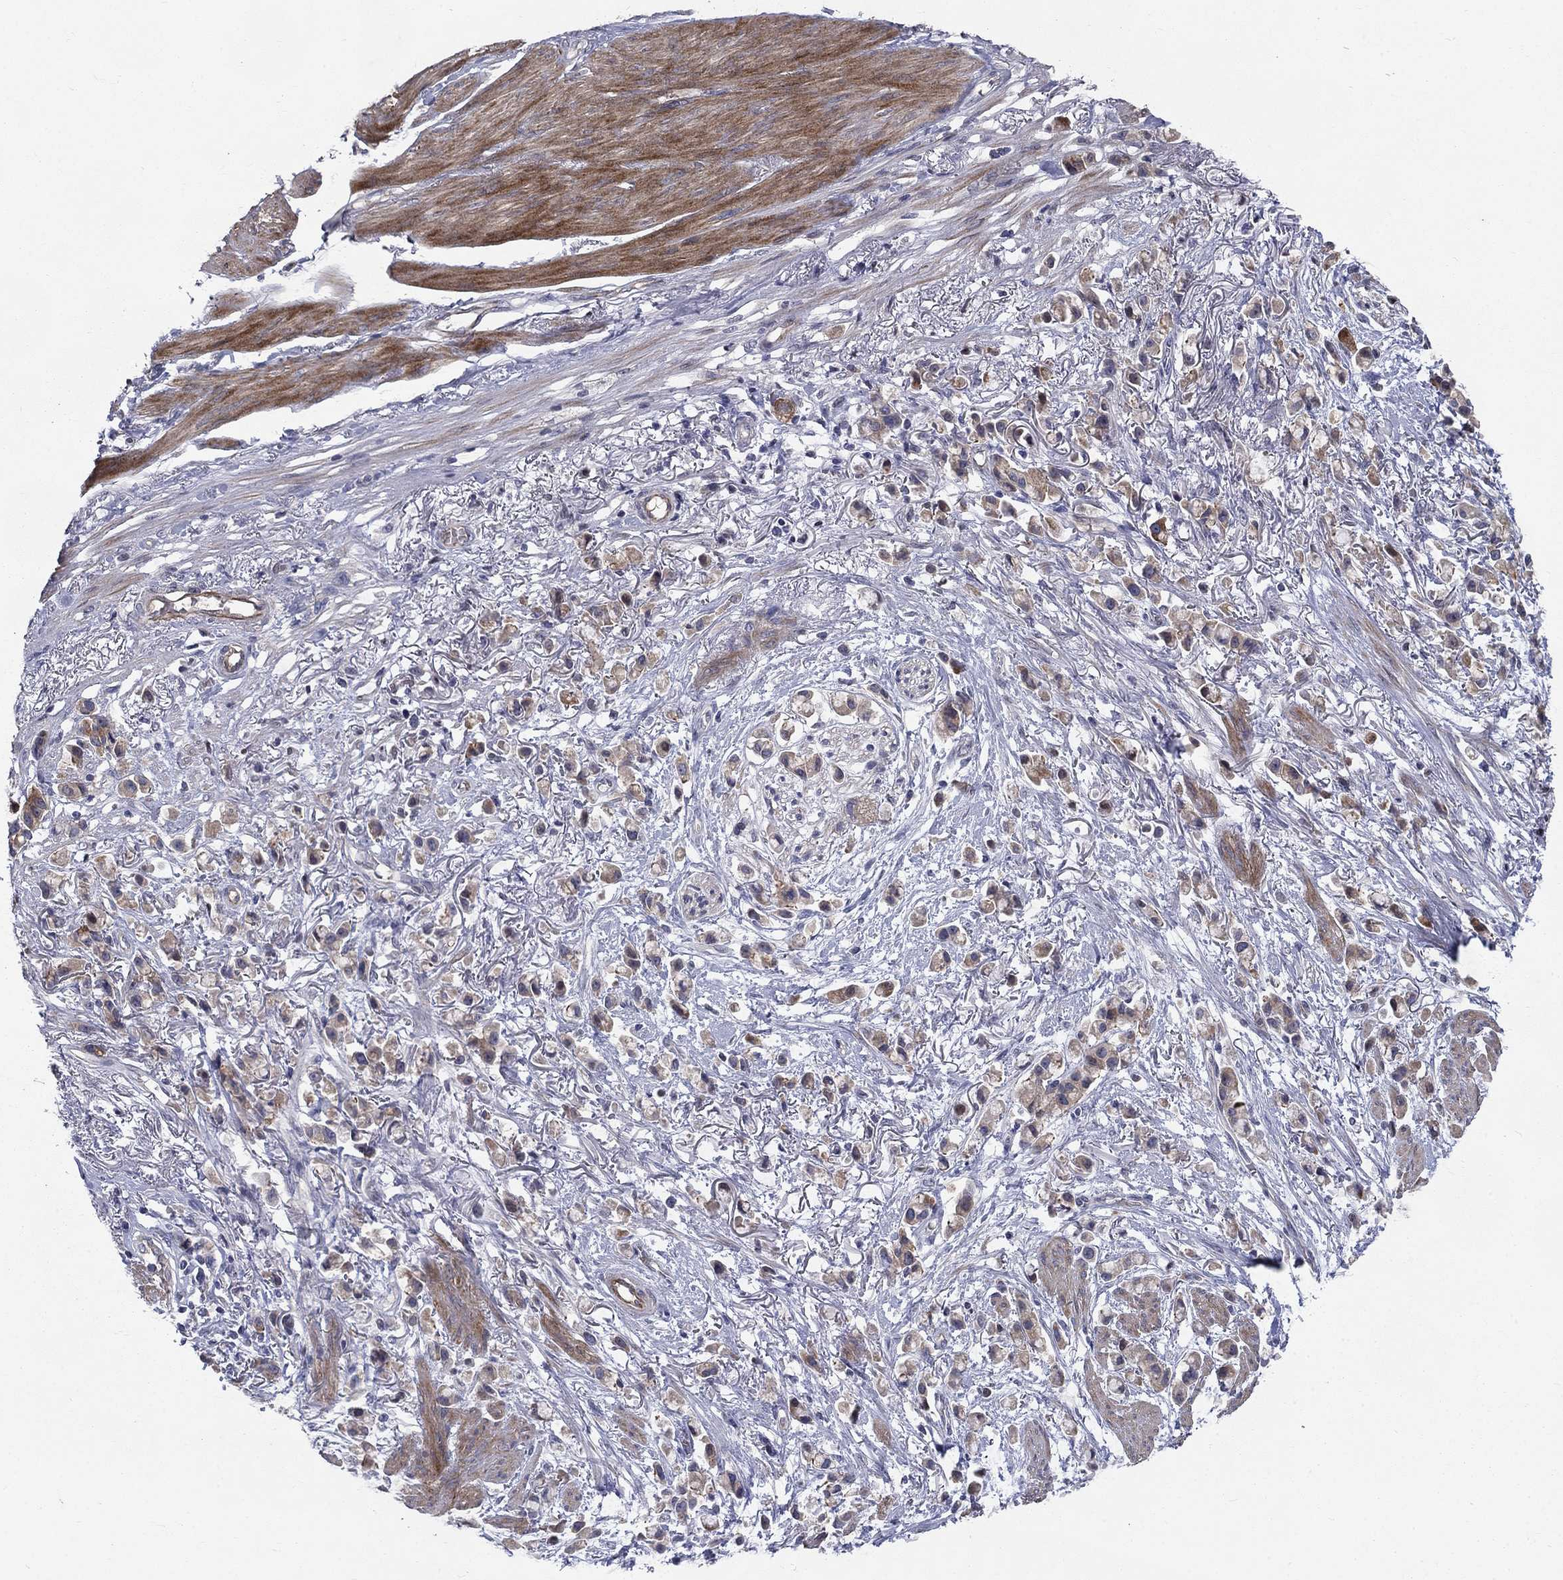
{"staining": {"intensity": "weak", "quantity": "25%-75%", "location": "cytoplasmic/membranous"}, "tissue": "stomach cancer", "cell_type": "Tumor cells", "image_type": "cancer", "snomed": [{"axis": "morphology", "description": "Adenocarcinoma, NOS"}, {"axis": "topography", "description": "Stomach"}], "caption": "Stomach cancer was stained to show a protein in brown. There is low levels of weak cytoplasmic/membranous positivity in about 25%-75% of tumor cells. Immunohistochemistry (ihc) stains the protein of interest in brown and the nuclei are stained blue.", "gene": "SLC1A1", "patient": {"sex": "female", "age": 81}}